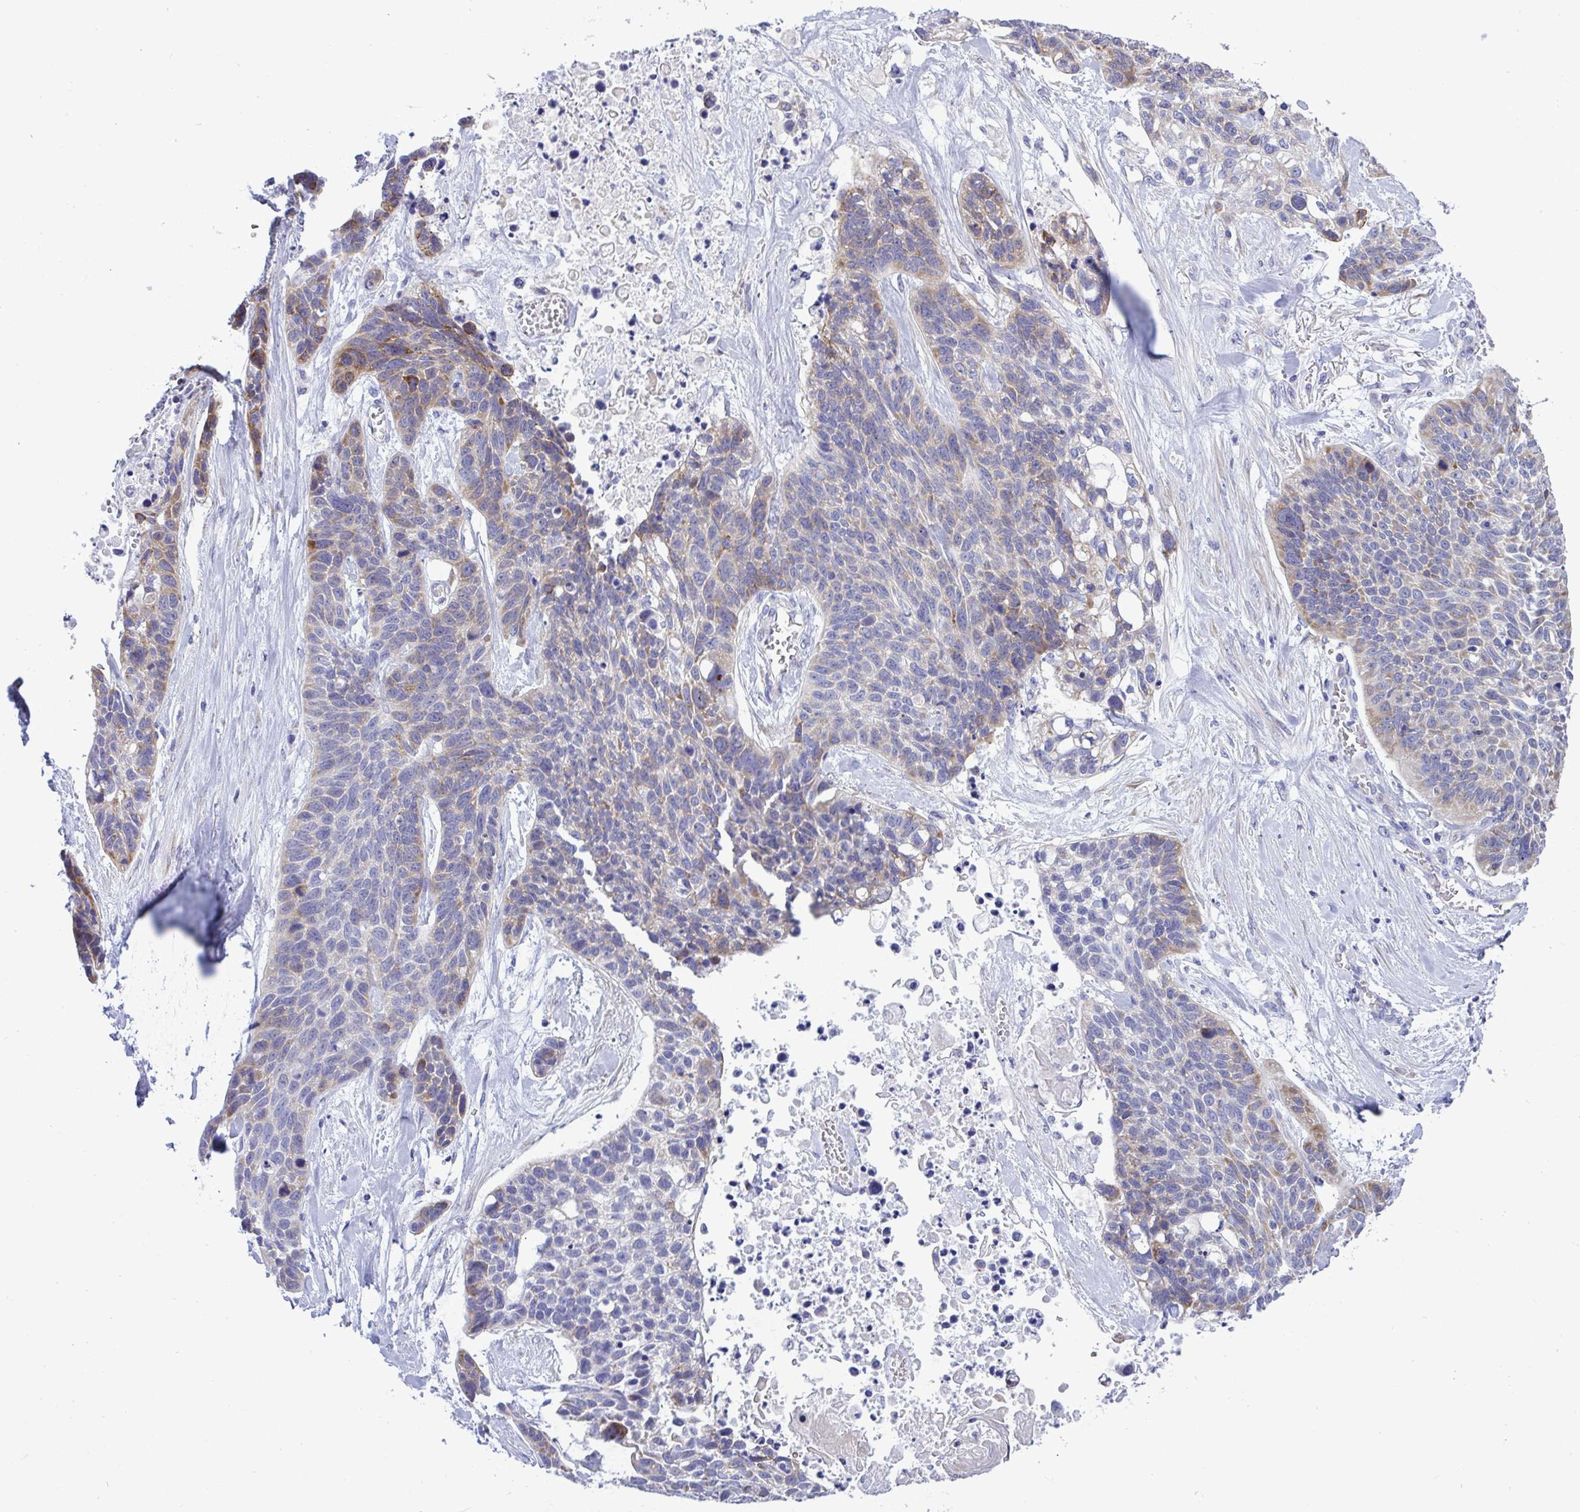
{"staining": {"intensity": "moderate", "quantity": "<25%", "location": "cytoplasmic/membranous"}, "tissue": "lung cancer", "cell_type": "Tumor cells", "image_type": "cancer", "snomed": [{"axis": "morphology", "description": "Squamous cell carcinoma, NOS"}, {"axis": "topography", "description": "Lung"}], "caption": "IHC histopathology image of human squamous cell carcinoma (lung) stained for a protein (brown), which reveals low levels of moderate cytoplasmic/membranous staining in about <25% of tumor cells.", "gene": "NTN1", "patient": {"sex": "male", "age": 62}}